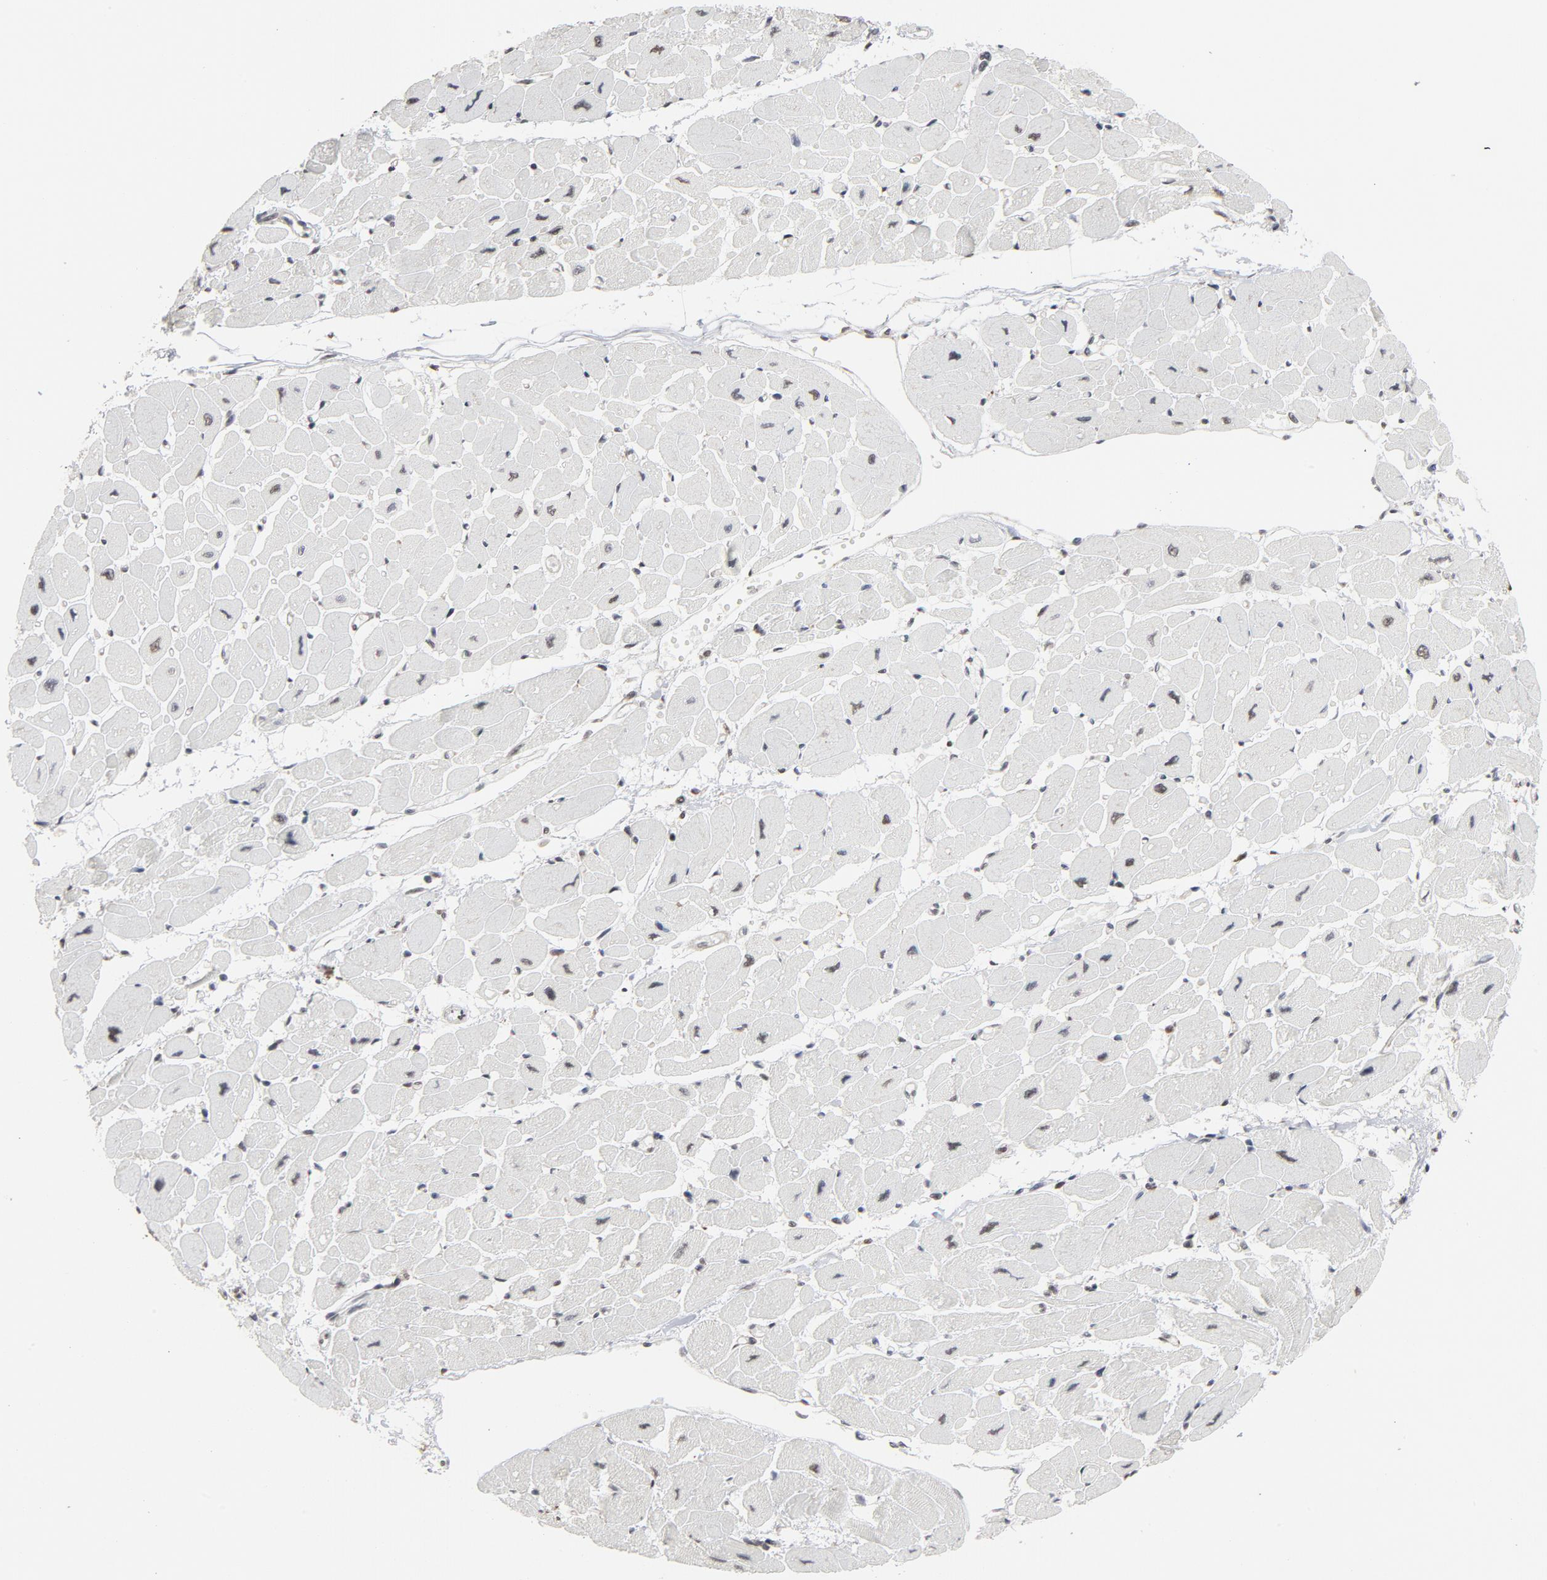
{"staining": {"intensity": "moderate", "quantity": "25%-75%", "location": "nuclear"}, "tissue": "heart muscle", "cell_type": "Cardiomyocytes", "image_type": "normal", "snomed": [{"axis": "morphology", "description": "Normal tissue, NOS"}, {"axis": "topography", "description": "Heart"}], "caption": "Immunohistochemistry (IHC) (DAB) staining of unremarkable human heart muscle demonstrates moderate nuclear protein staining in approximately 25%-75% of cardiomyocytes.", "gene": "MRE11", "patient": {"sex": "female", "age": 54}}